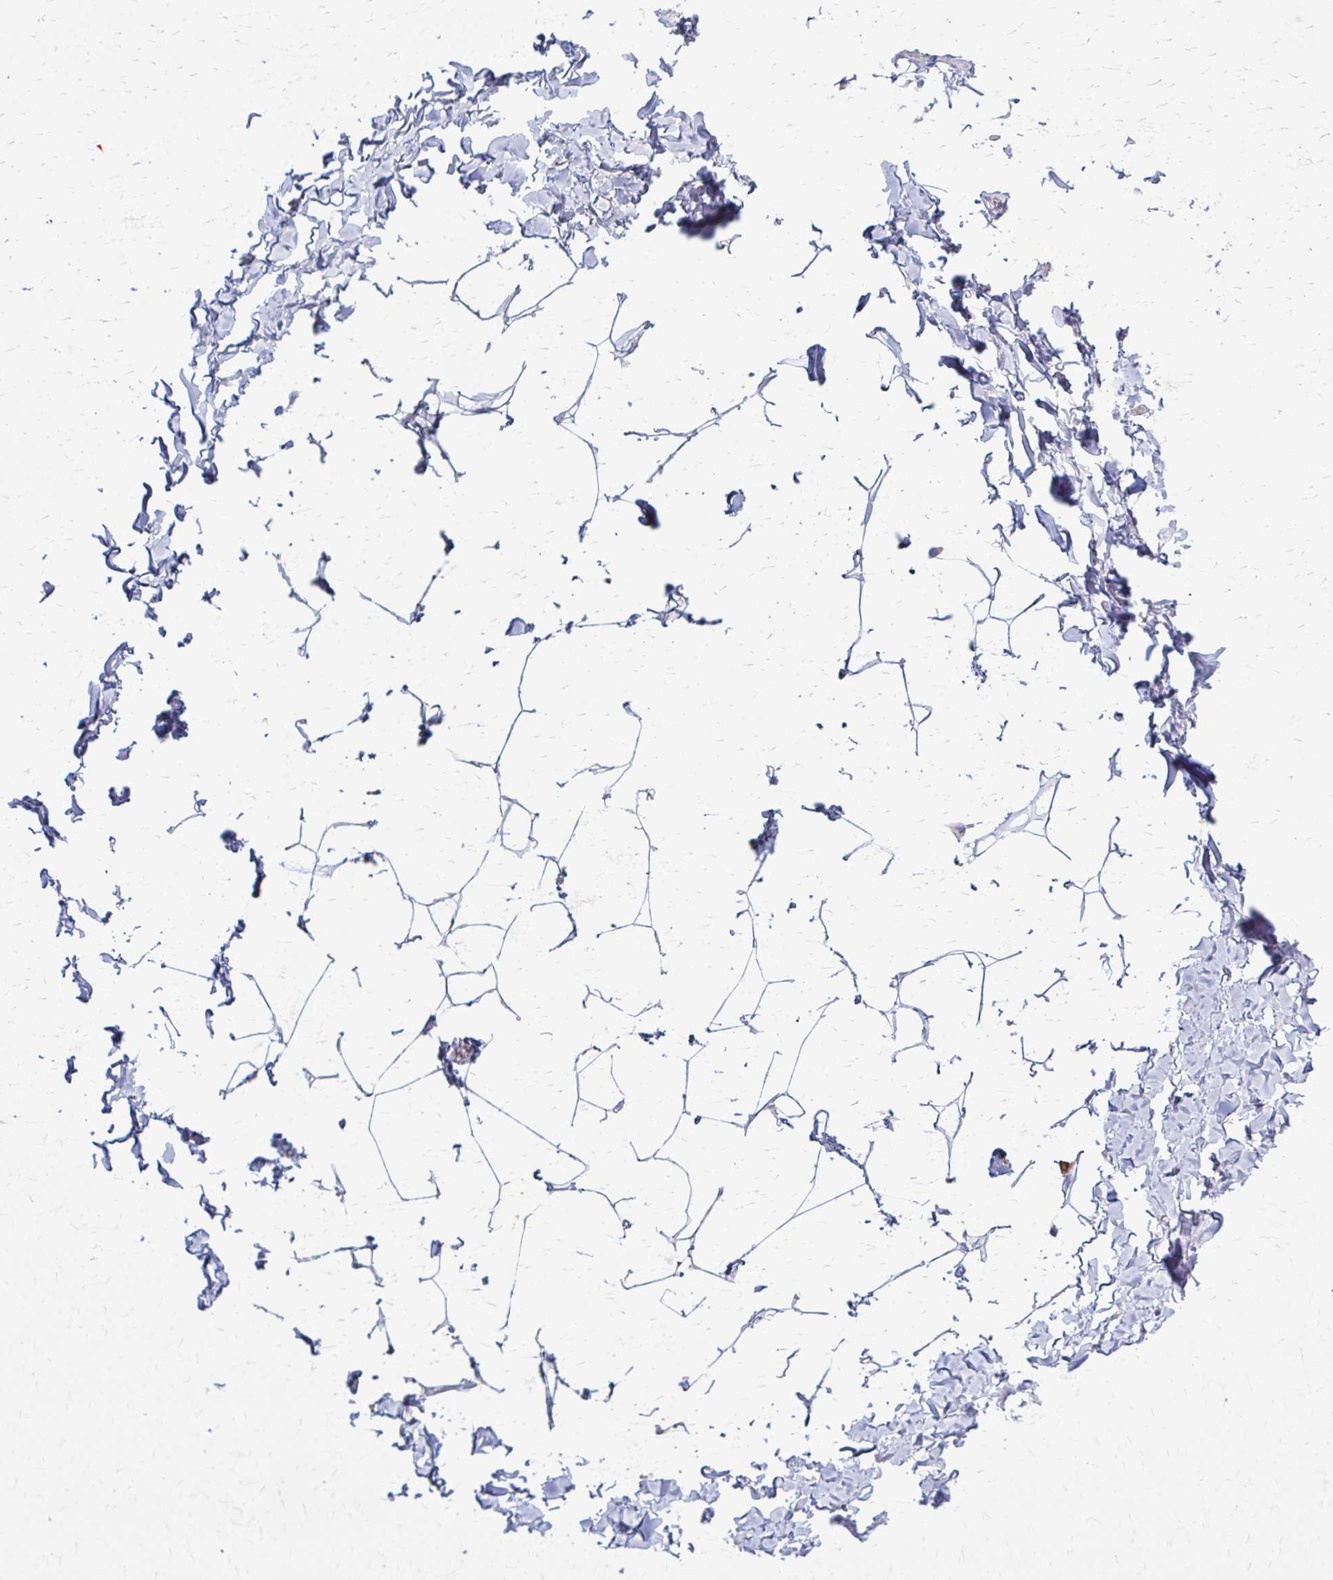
{"staining": {"intensity": "negative", "quantity": "none", "location": "none"}, "tissue": "adipose tissue", "cell_type": "Adipocytes", "image_type": "normal", "snomed": [{"axis": "morphology", "description": "Normal tissue, NOS"}, {"axis": "topography", "description": "Soft tissue"}, {"axis": "topography", "description": "Adipose tissue"}, {"axis": "topography", "description": "Vascular tissue"}, {"axis": "topography", "description": "Peripheral nerve tissue"}], "caption": "Immunohistochemistry image of normal adipose tissue: adipose tissue stained with DAB displays no significant protein expression in adipocytes.", "gene": "PRKRA", "patient": {"sex": "male", "age": 29}}